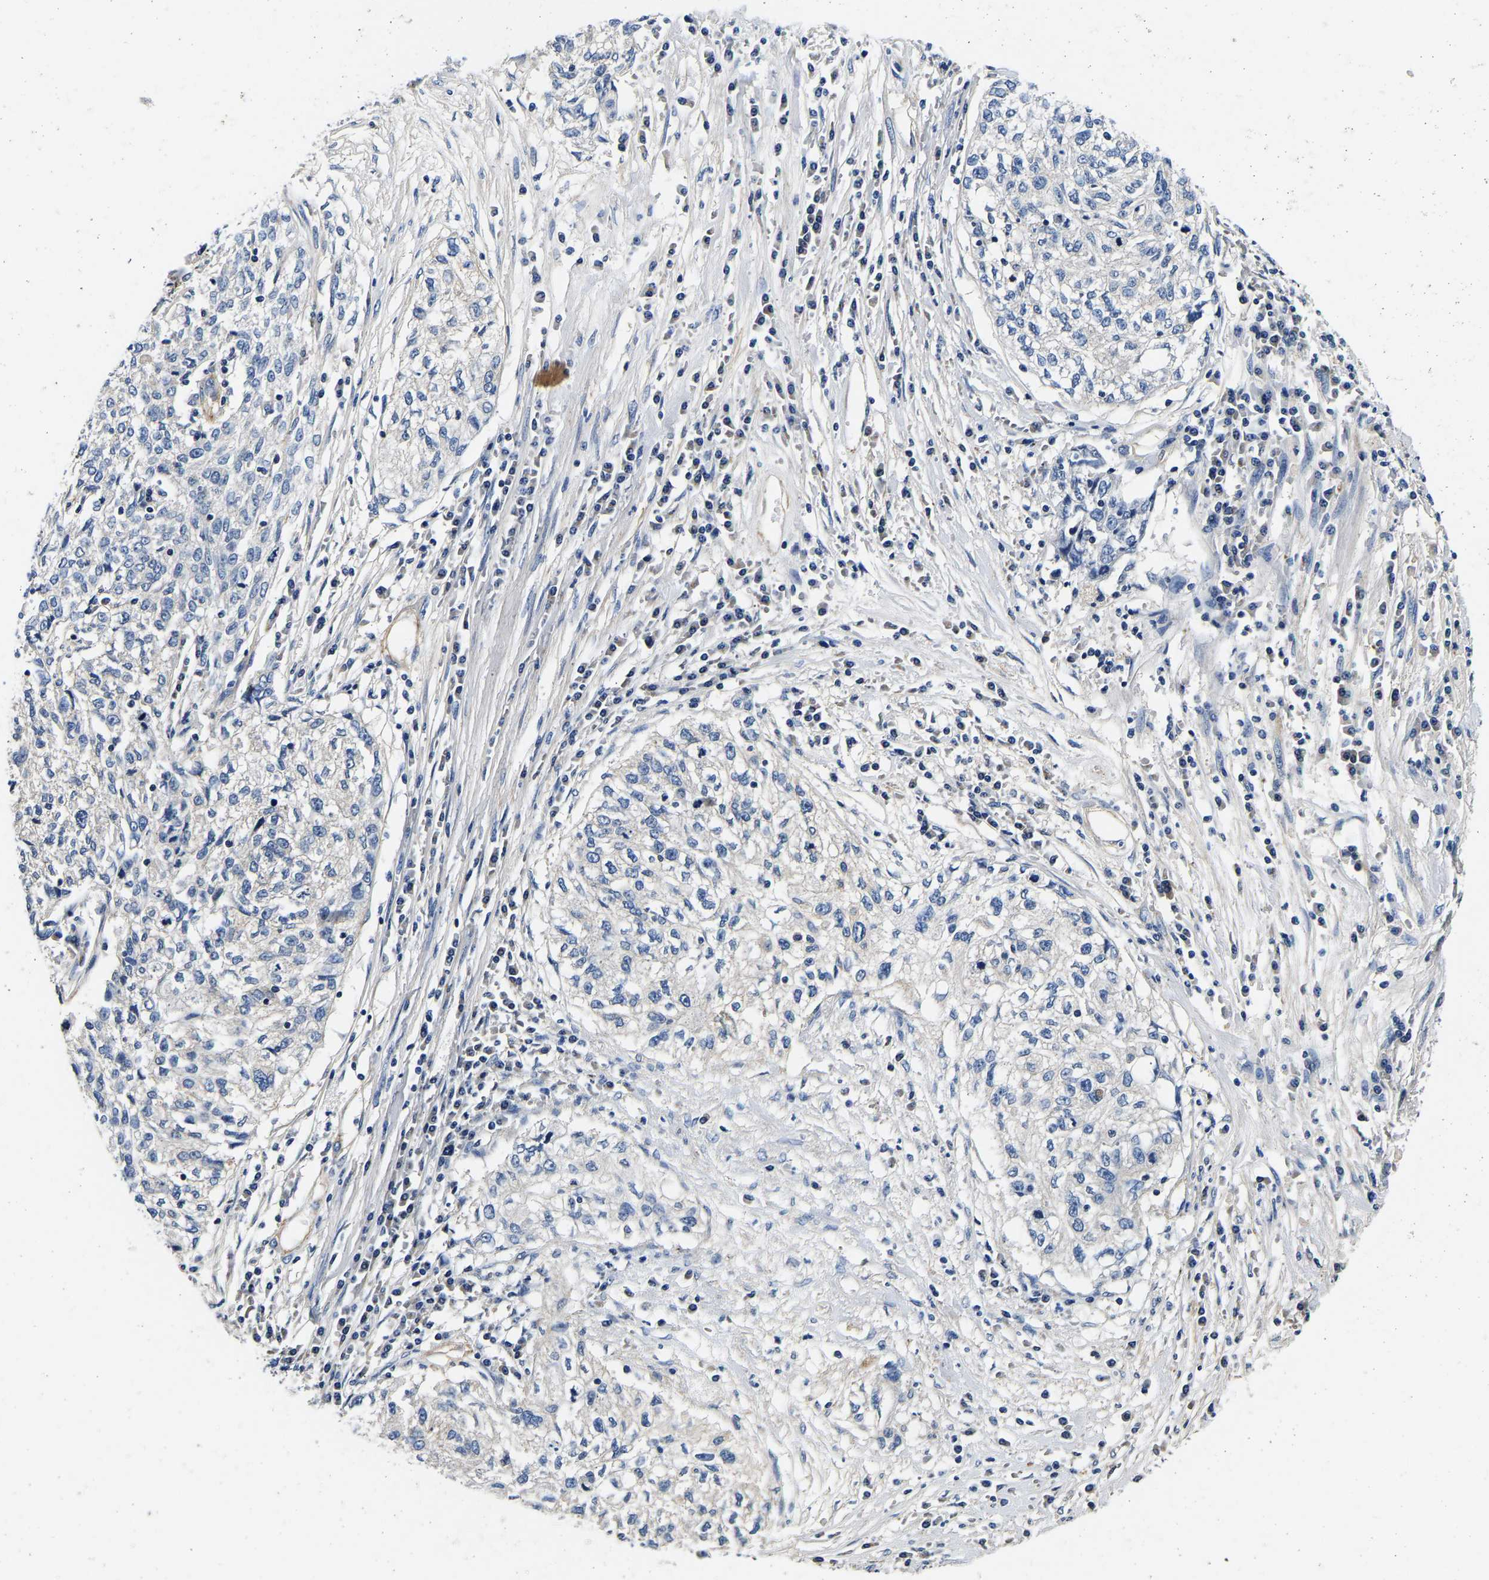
{"staining": {"intensity": "negative", "quantity": "none", "location": "none"}, "tissue": "cervical cancer", "cell_type": "Tumor cells", "image_type": "cancer", "snomed": [{"axis": "morphology", "description": "Squamous cell carcinoma, NOS"}, {"axis": "topography", "description": "Cervix"}], "caption": "Immunohistochemistry image of neoplastic tissue: human cervical cancer (squamous cell carcinoma) stained with DAB (3,3'-diaminobenzidine) demonstrates no significant protein positivity in tumor cells.", "gene": "SH3GLB1", "patient": {"sex": "female", "age": 57}}